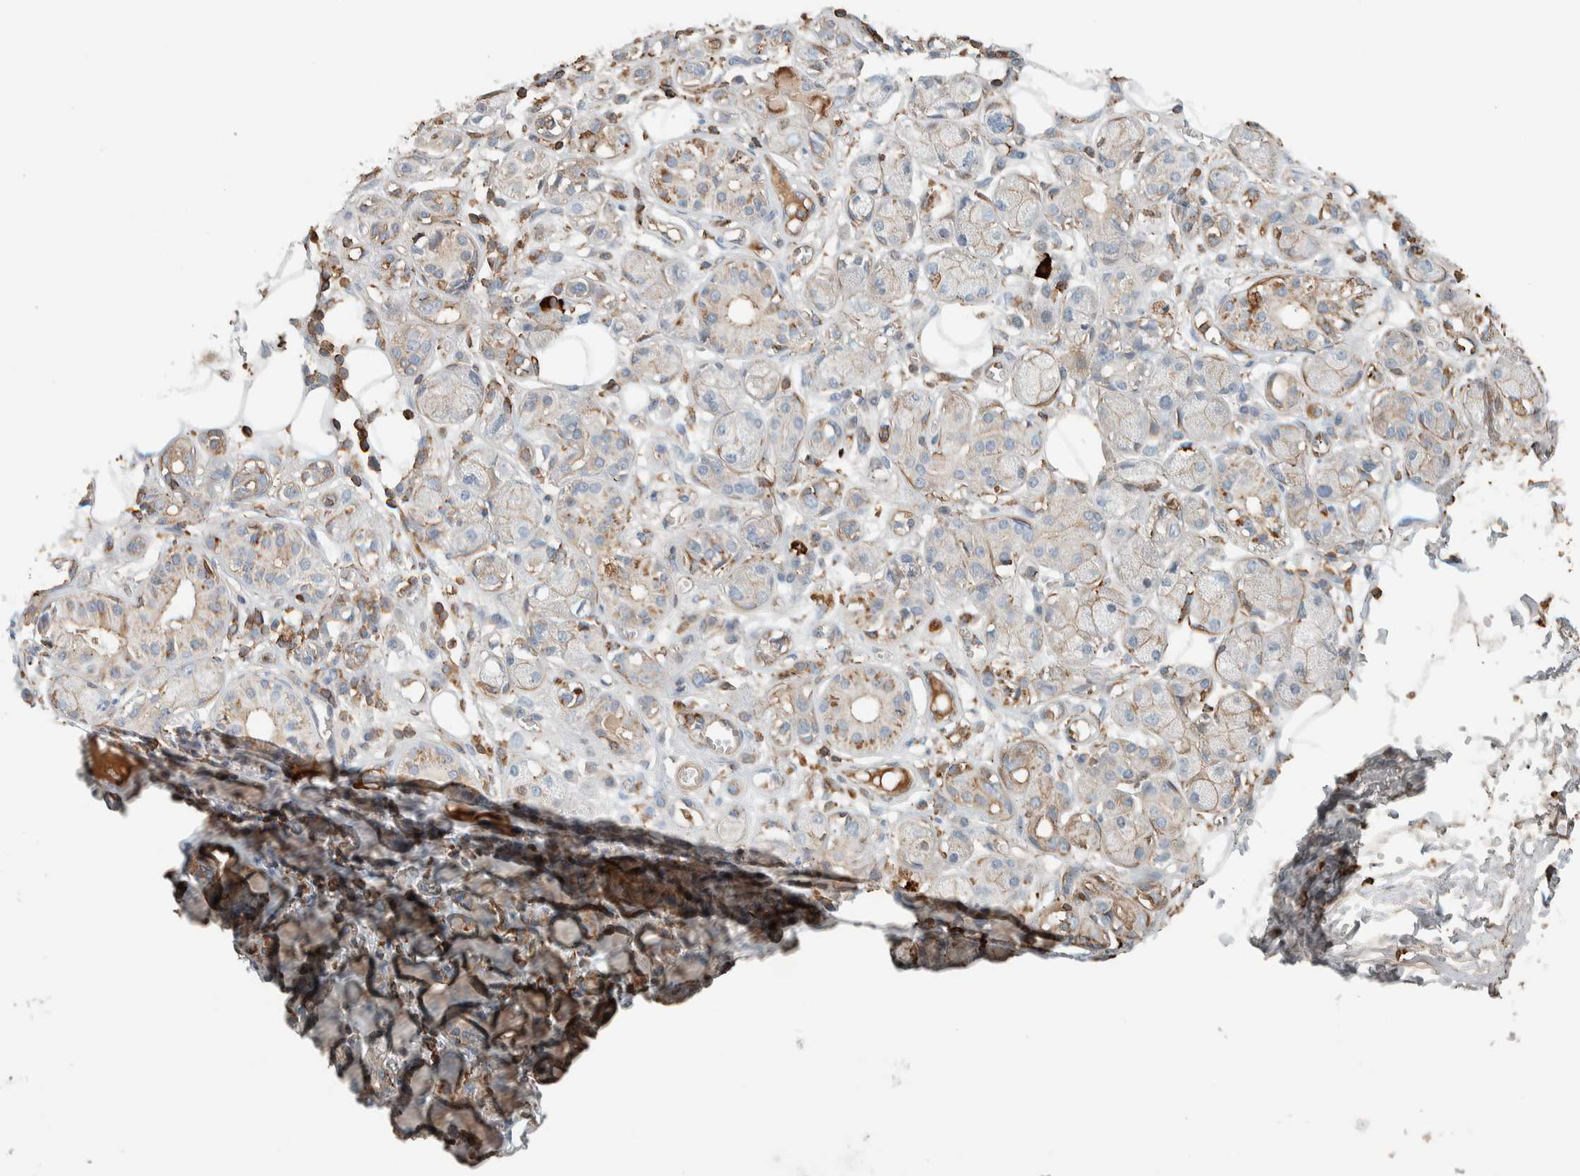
{"staining": {"intensity": "moderate", "quantity": "25%-75%", "location": "cytoplasmic/membranous"}, "tissue": "adipose tissue", "cell_type": "Adipocytes", "image_type": "normal", "snomed": [{"axis": "morphology", "description": "Normal tissue, NOS"}, {"axis": "morphology", "description": "Inflammation, NOS"}, {"axis": "topography", "description": "Vascular tissue"}, {"axis": "topography", "description": "Salivary gland"}], "caption": "High-magnification brightfield microscopy of normal adipose tissue stained with DAB (brown) and counterstained with hematoxylin (blue). adipocytes exhibit moderate cytoplasmic/membranous staining is appreciated in approximately25%-75% of cells.", "gene": "CTBP2", "patient": {"sex": "female", "age": 75}}